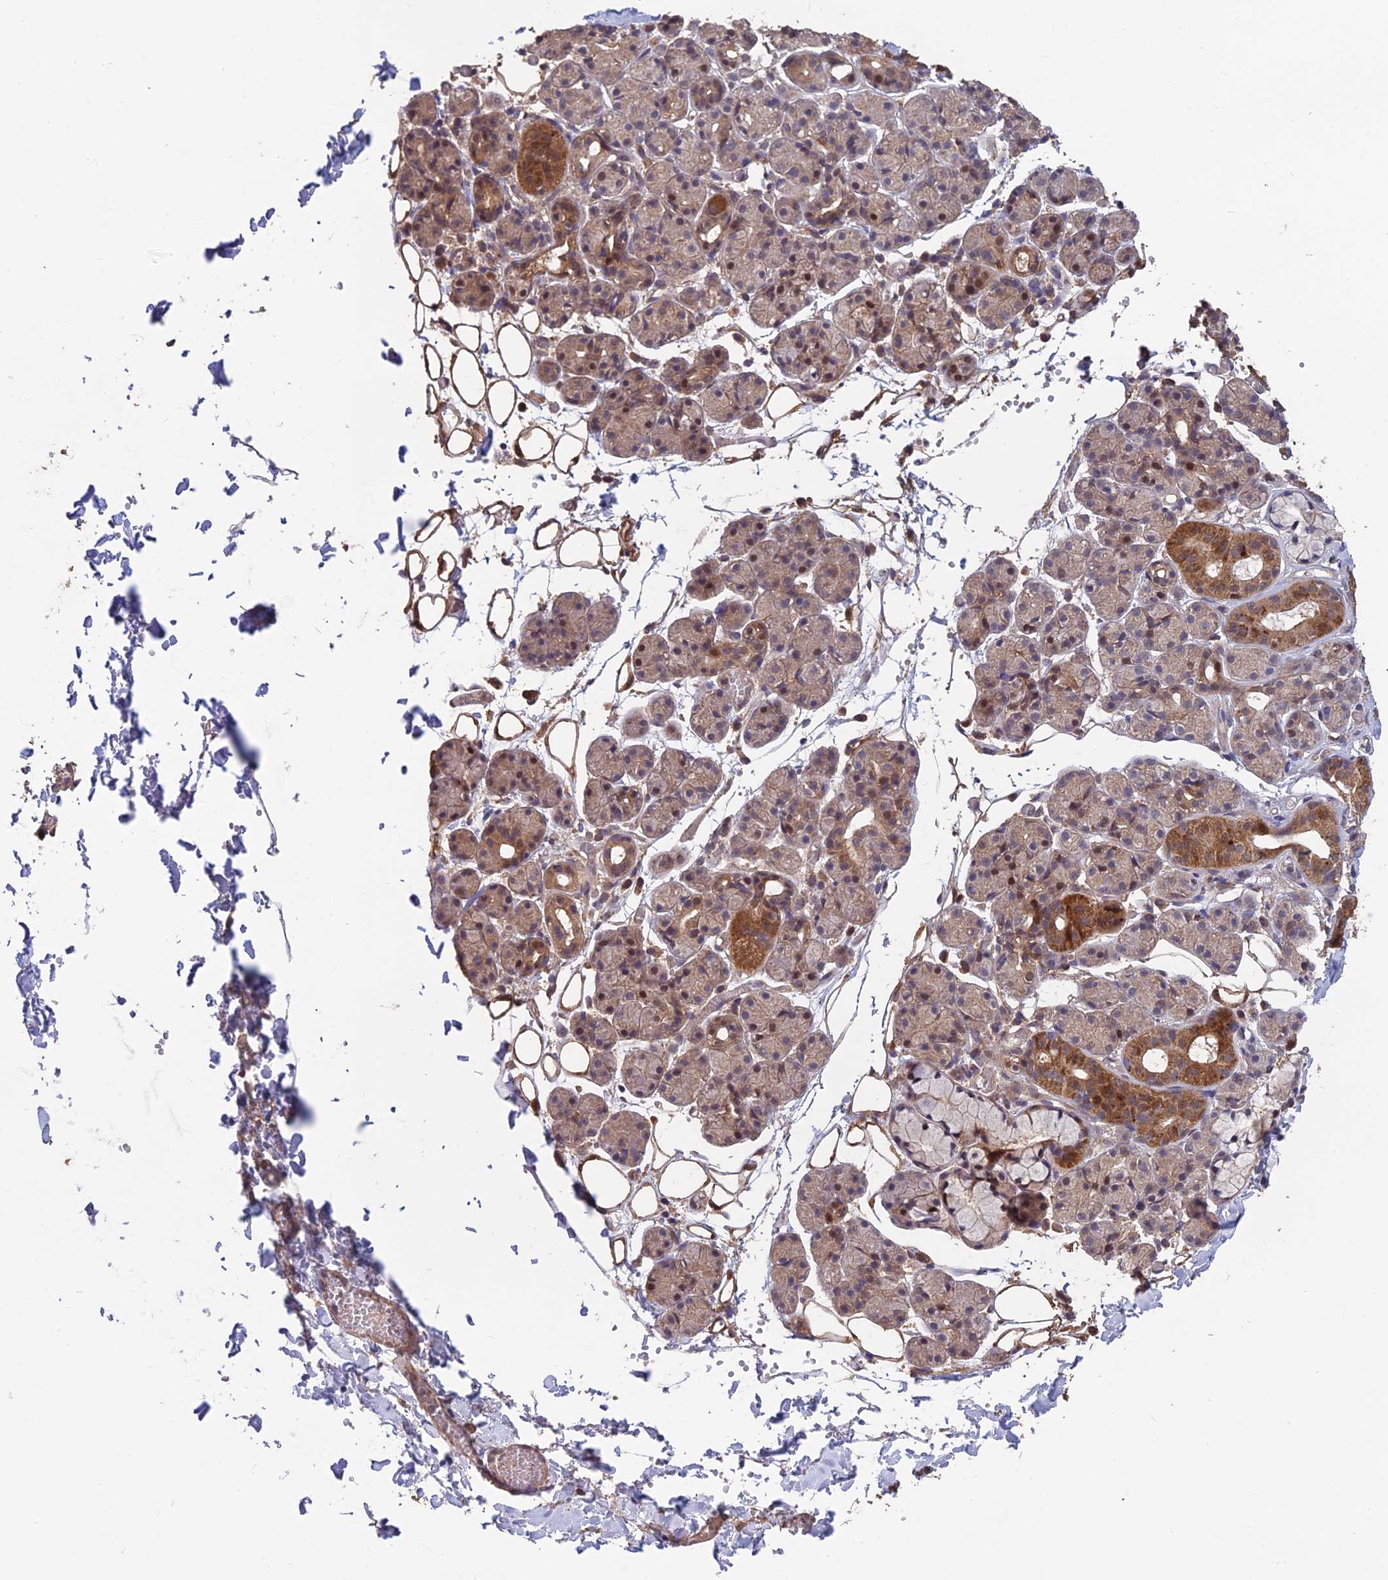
{"staining": {"intensity": "moderate", "quantity": "25%-75%", "location": "cytoplasmic/membranous"}, "tissue": "salivary gland", "cell_type": "Glandular cells", "image_type": "normal", "snomed": [{"axis": "morphology", "description": "Normal tissue, NOS"}, {"axis": "topography", "description": "Salivary gland"}], "caption": "Benign salivary gland shows moderate cytoplasmic/membranous expression in approximately 25%-75% of glandular cells, visualized by immunohistochemistry. Using DAB (brown) and hematoxylin (blue) stains, captured at high magnification using brightfield microscopy.", "gene": "SHISA5", "patient": {"sex": "male", "age": 63}}